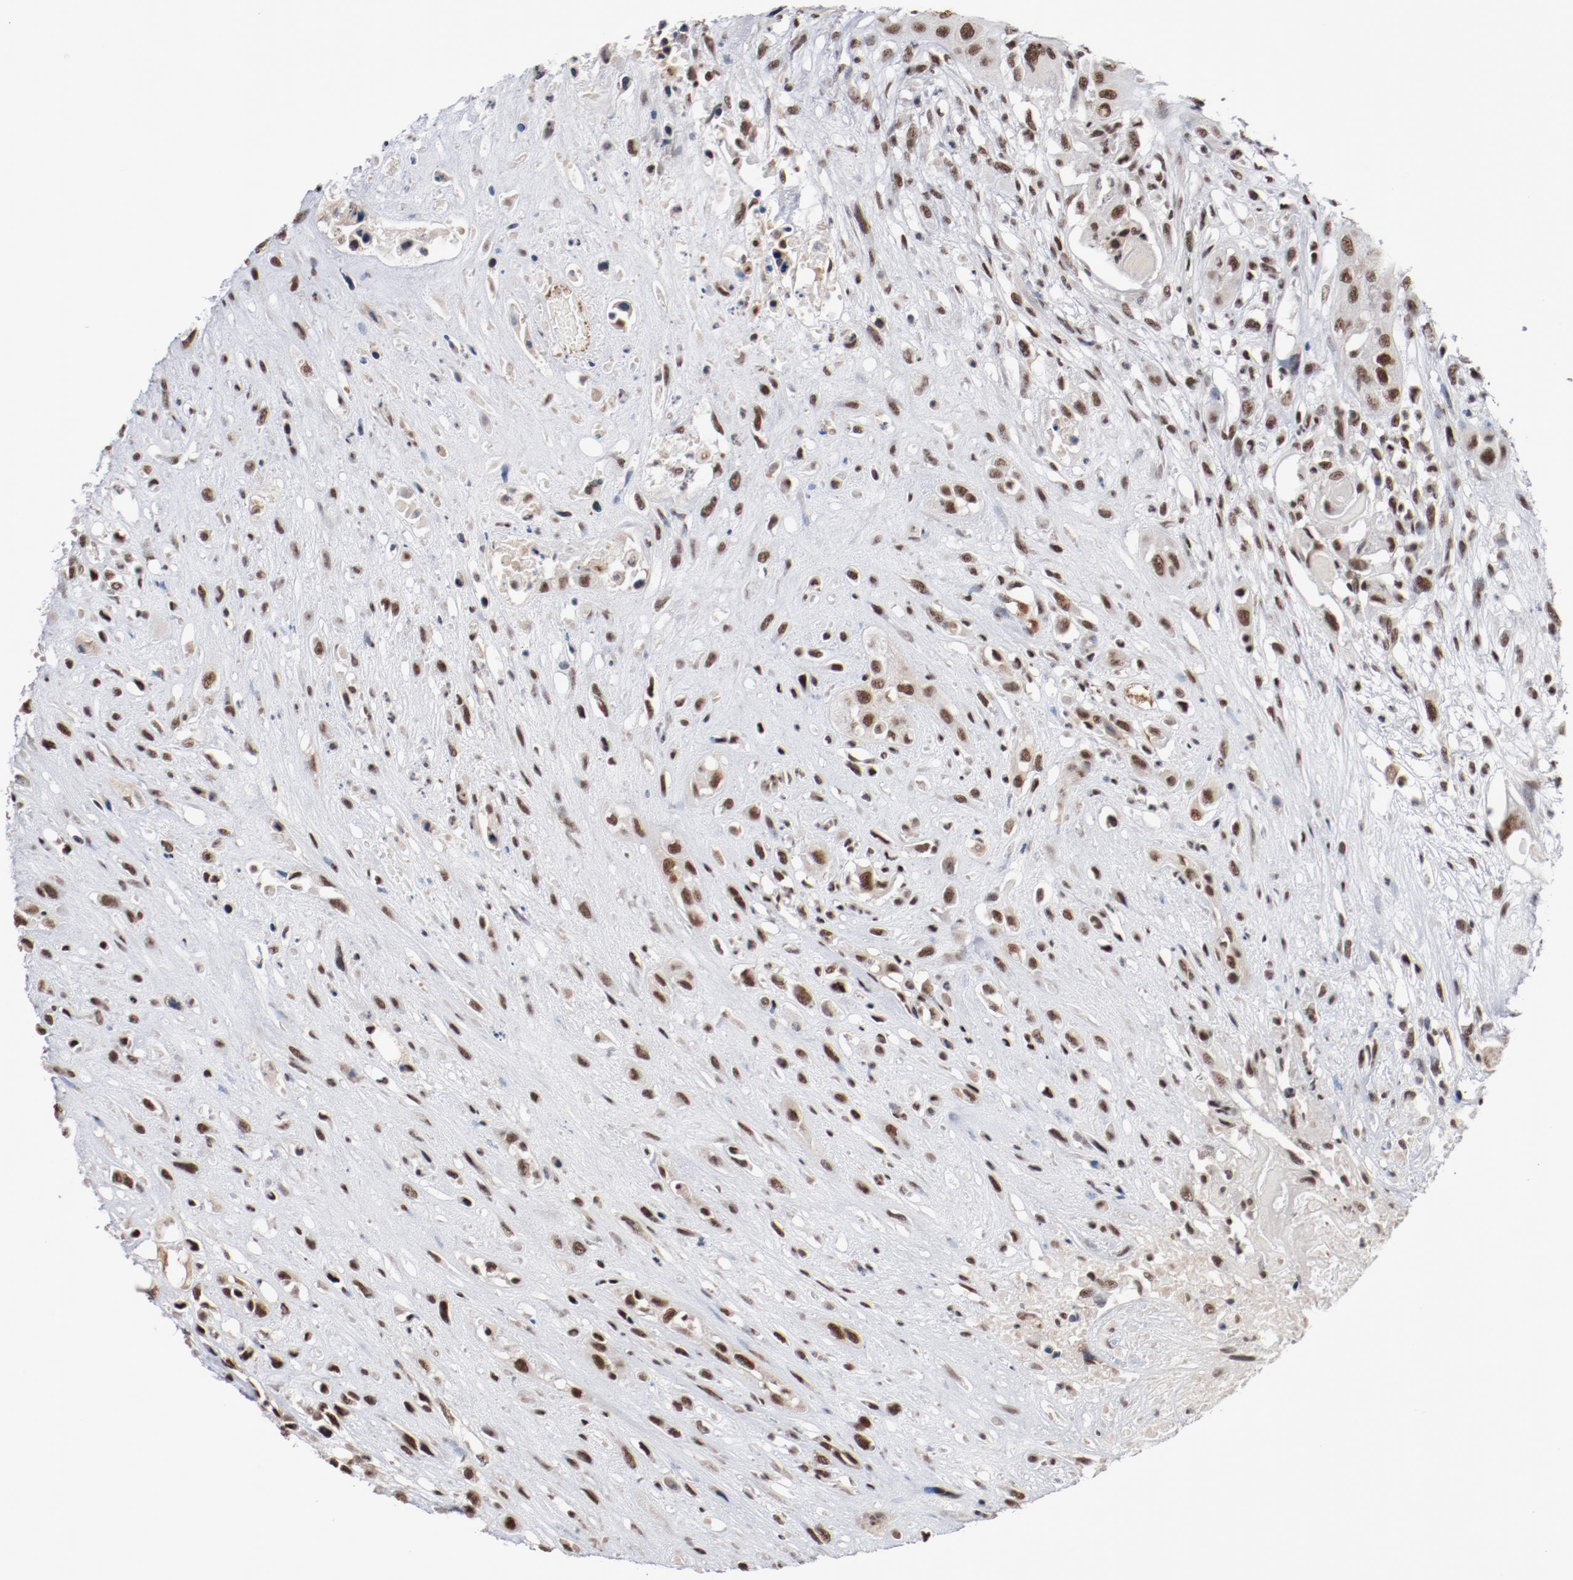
{"staining": {"intensity": "strong", "quantity": ">75%", "location": "cytoplasmic/membranous,nuclear"}, "tissue": "head and neck cancer", "cell_type": "Tumor cells", "image_type": "cancer", "snomed": [{"axis": "morphology", "description": "Necrosis, NOS"}, {"axis": "morphology", "description": "Neoplasm, malignant, NOS"}, {"axis": "topography", "description": "Salivary gland"}, {"axis": "topography", "description": "Head-Neck"}], "caption": "Head and neck neoplasm (malignant) stained with a brown dye displays strong cytoplasmic/membranous and nuclear positive positivity in approximately >75% of tumor cells.", "gene": "BUB3", "patient": {"sex": "male", "age": 43}}